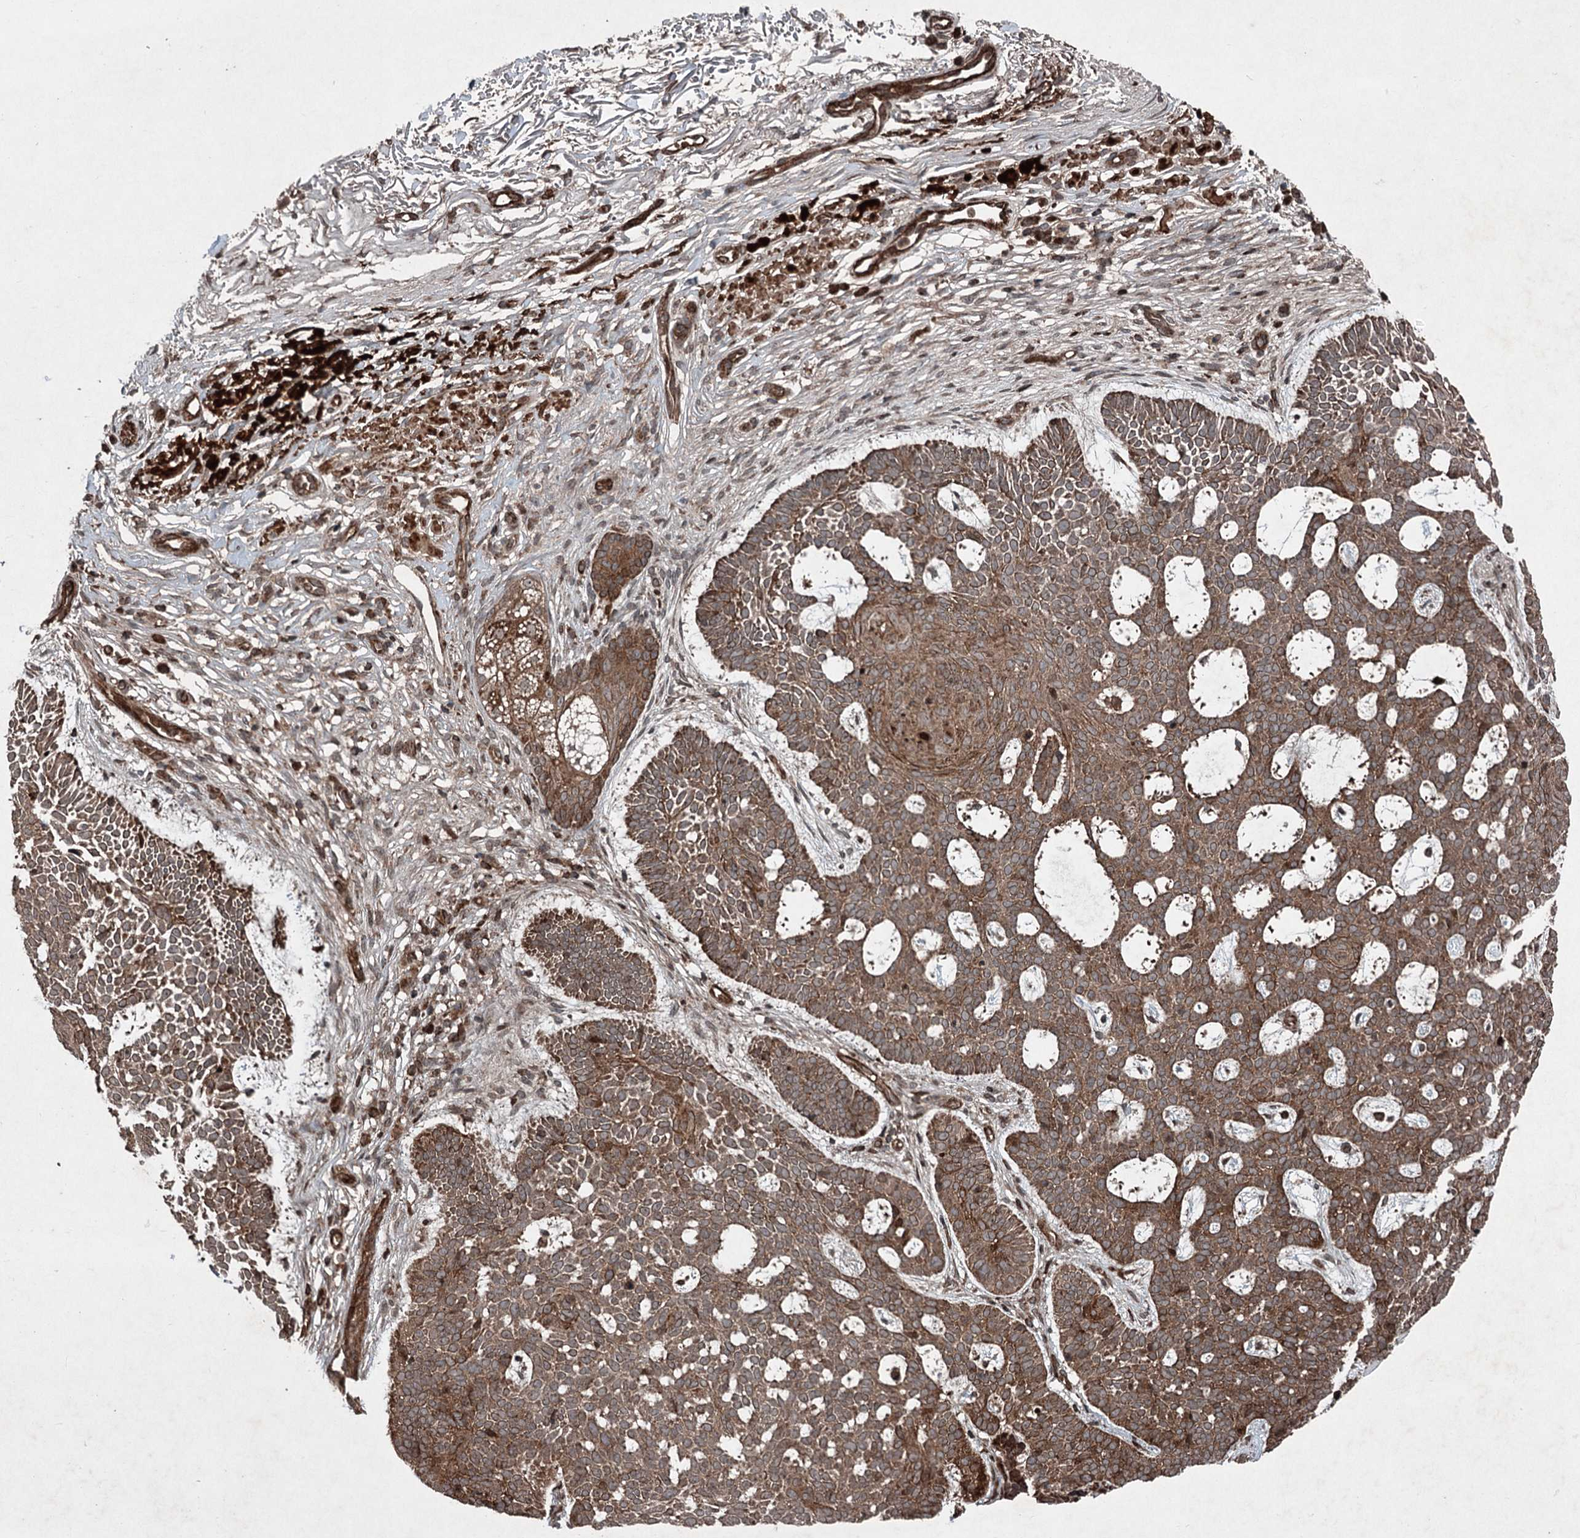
{"staining": {"intensity": "moderate", "quantity": ">75%", "location": "cytoplasmic/membranous"}, "tissue": "skin cancer", "cell_type": "Tumor cells", "image_type": "cancer", "snomed": [{"axis": "morphology", "description": "Basal cell carcinoma"}, {"axis": "topography", "description": "Skin"}], "caption": "There is medium levels of moderate cytoplasmic/membranous positivity in tumor cells of basal cell carcinoma (skin), as demonstrated by immunohistochemical staining (brown color).", "gene": "ALAS1", "patient": {"sex": "male", "age": 85}}